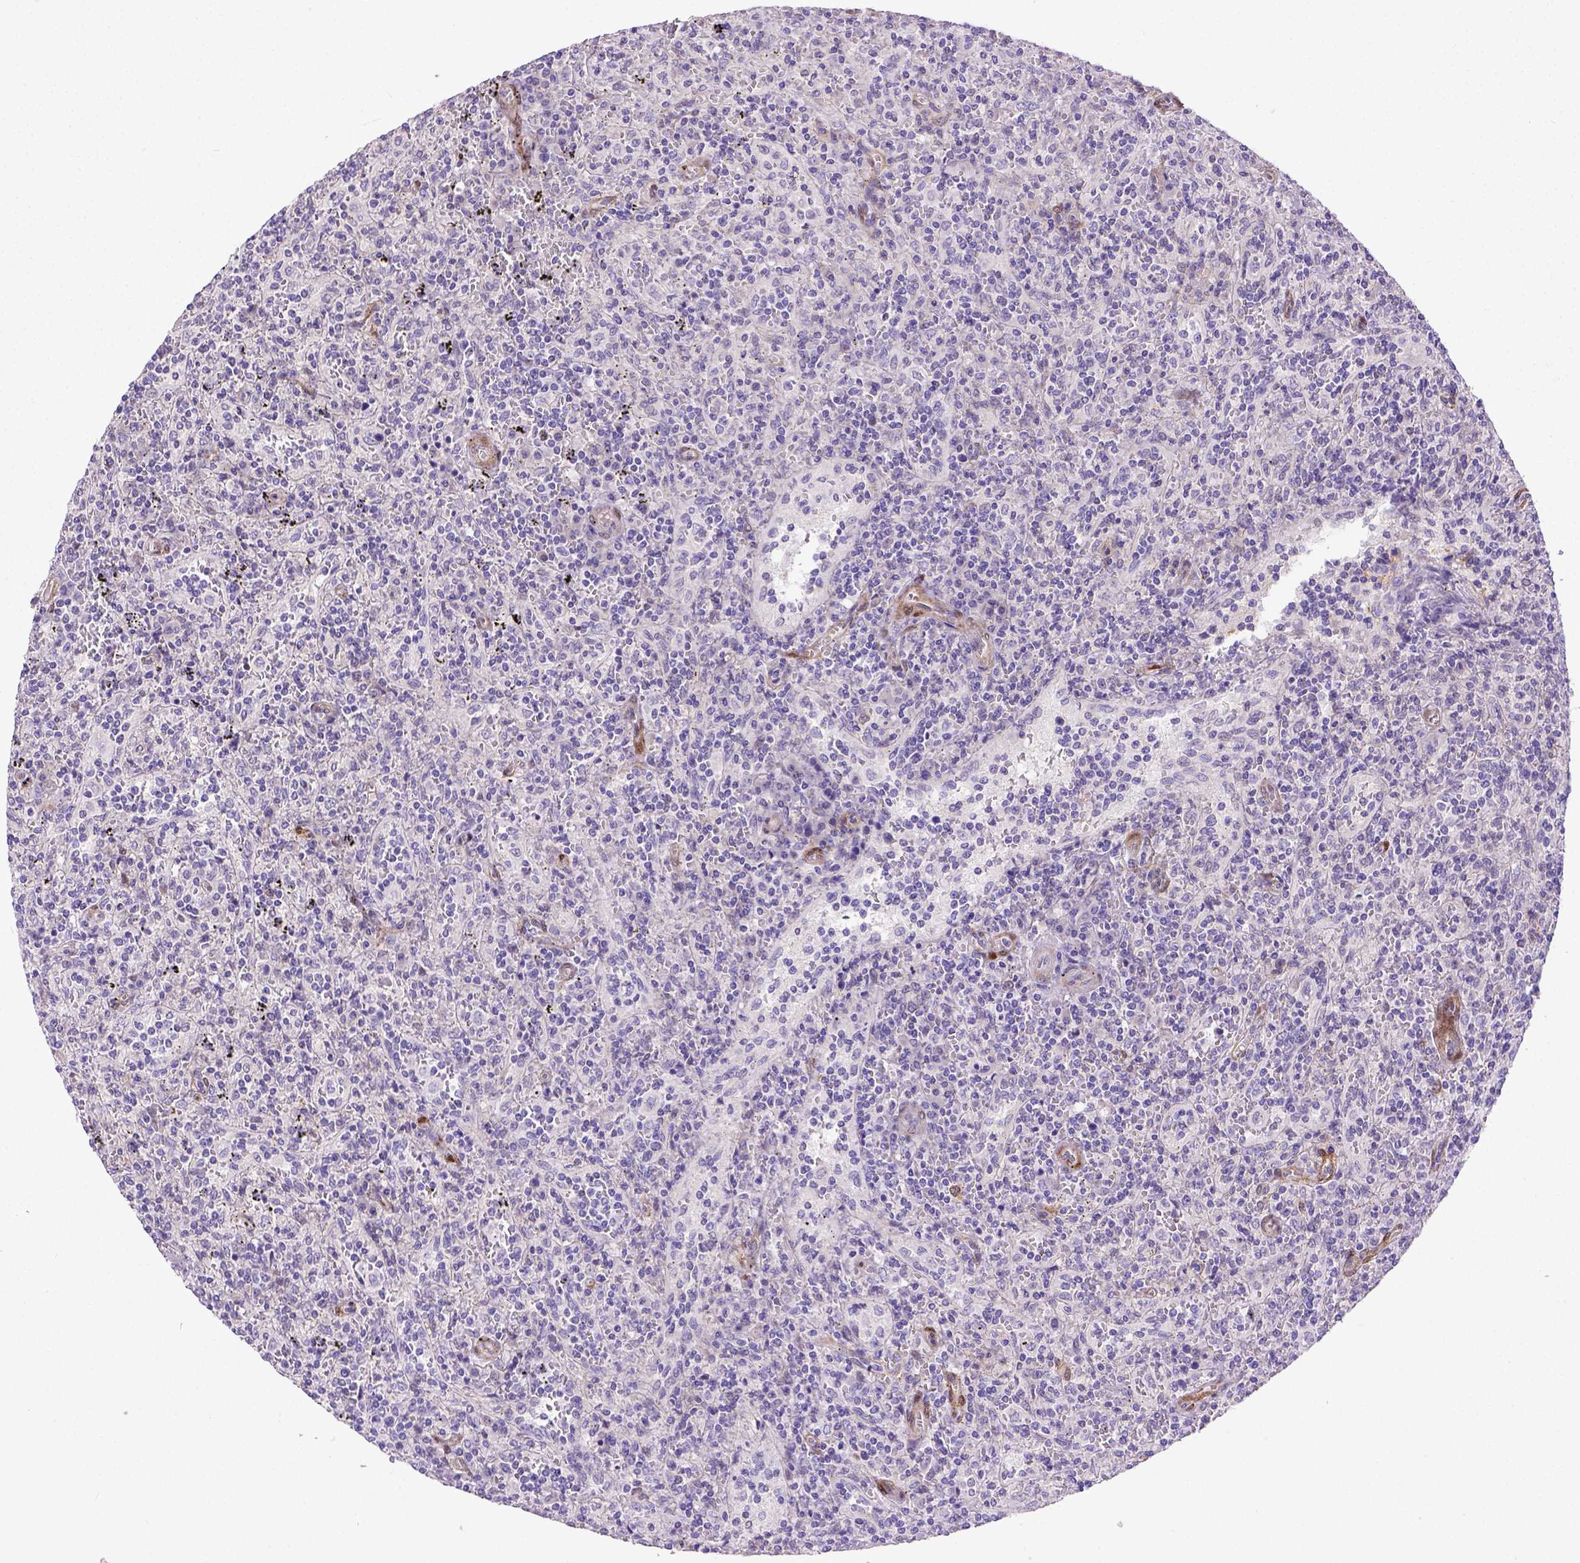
{"staining": {"intensity": "negative", "quantity": "none", "location": "none"}, "tissue": "lymphoma", "cell_type": "Tumor cells", "image_type": "cancer", "snomed": [{"axis": "morphology", "description": "Malignant lymphoma, non-Hodgkin's type, Low grade"}, {"axis": "topography", "description": "Spleen"}], "caption": "Malignant lymphoma, non-Hodgkin's type (low-grade) was stained to show a protein in brown. There is no significant positivity in tumor cells. The staining is performed using DAB brown chromogen with nuclei counter-stained in using hematoxylin.", "gene": "BTN1A1", "patient": {"sex": "male", "age": 62}}